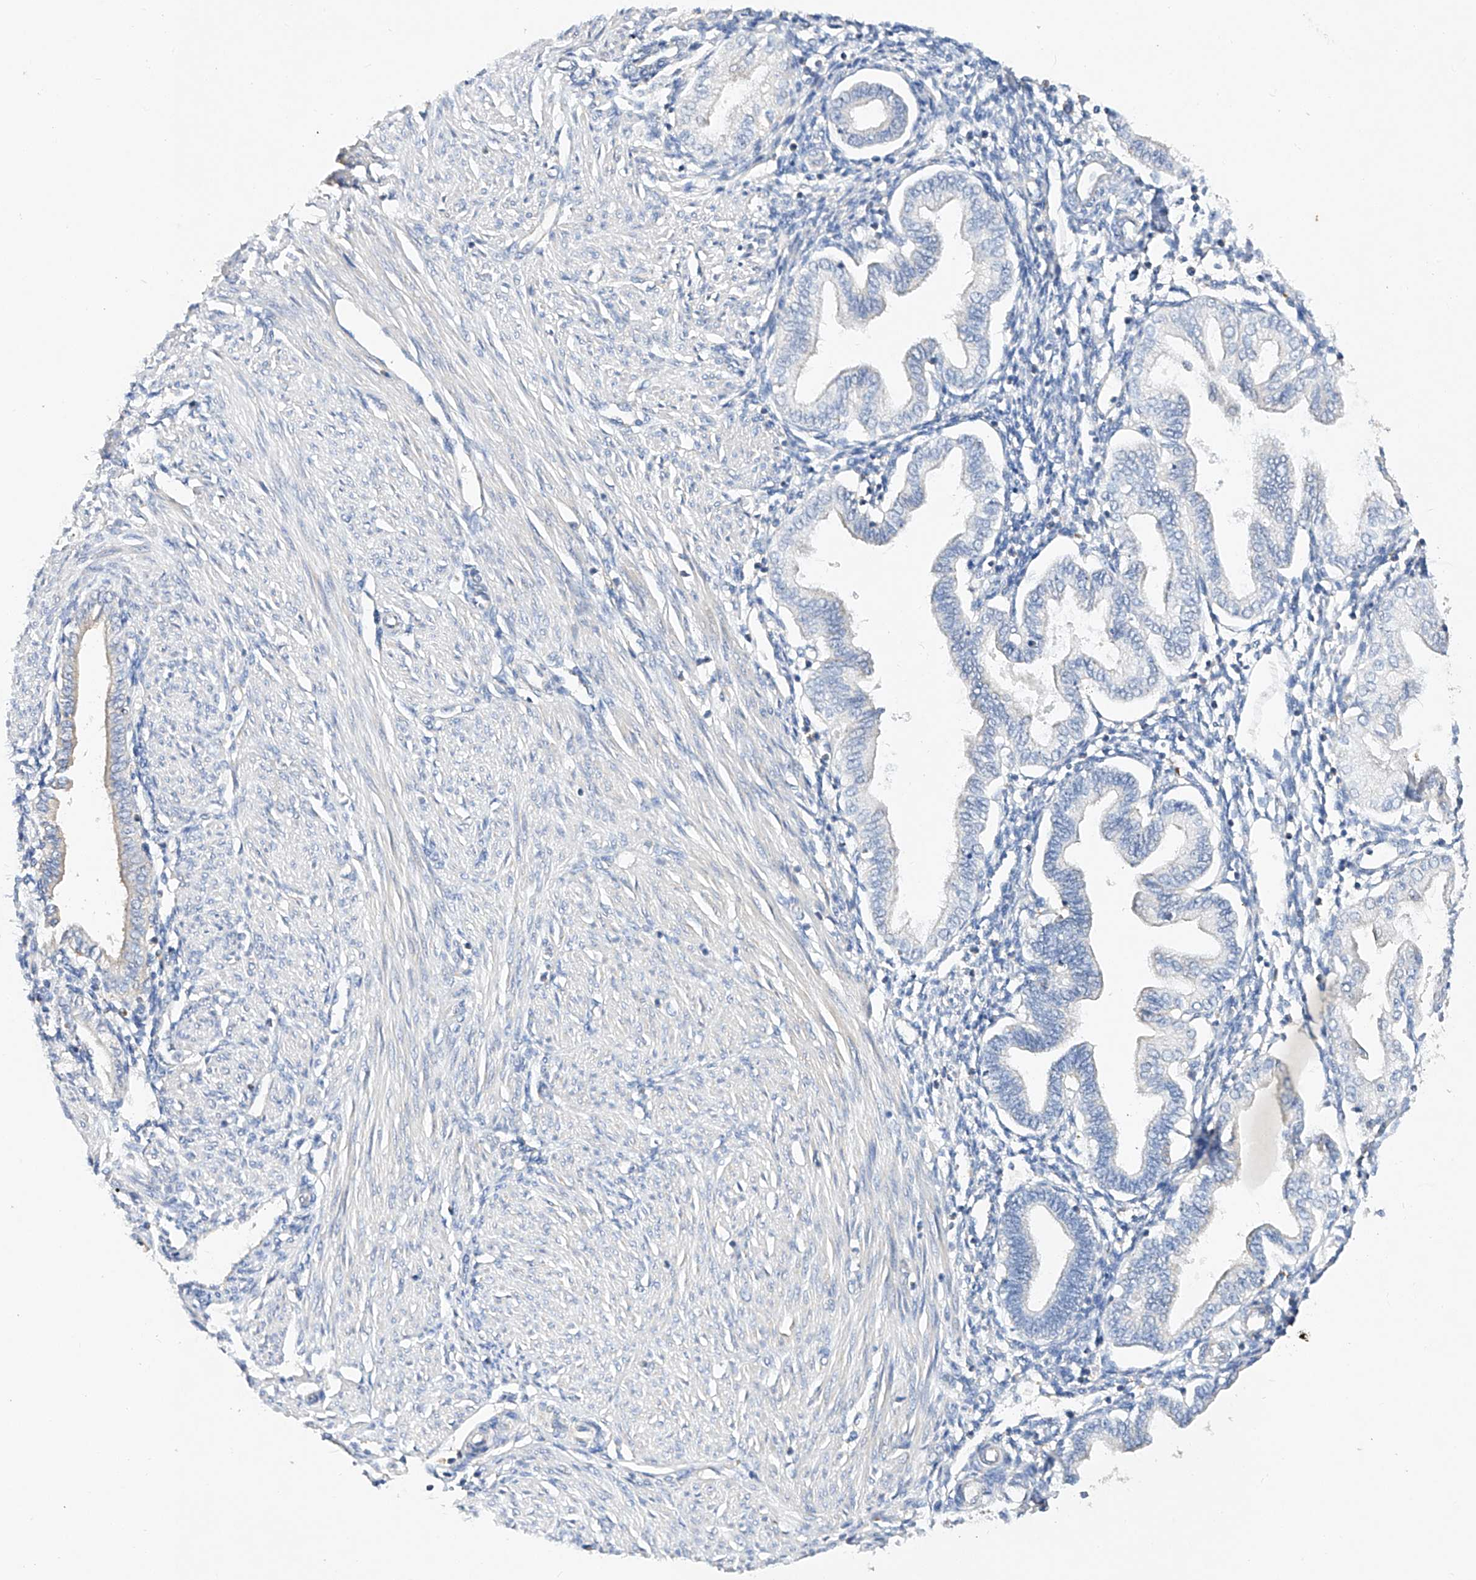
{"staining": {"intensity": "negative", "quantity": "none", "location": "none"}, "tissue": "endometrium", "cell_type": "Cells in endometrial stroma", "image_type": "normal", "snomed": [{"axis": "morphology", "description": "Normal tissue, NOS"}, {"axis": "topography", "description": "Endometrium"}], "caption": "This is a micrograph of immunohistochemistry (IHC) staining of benign endometrium, which shows no expression in cells in endometrial stroma.", "gene": "AMD1", "patient": {"sex": "female", "age": 53}}